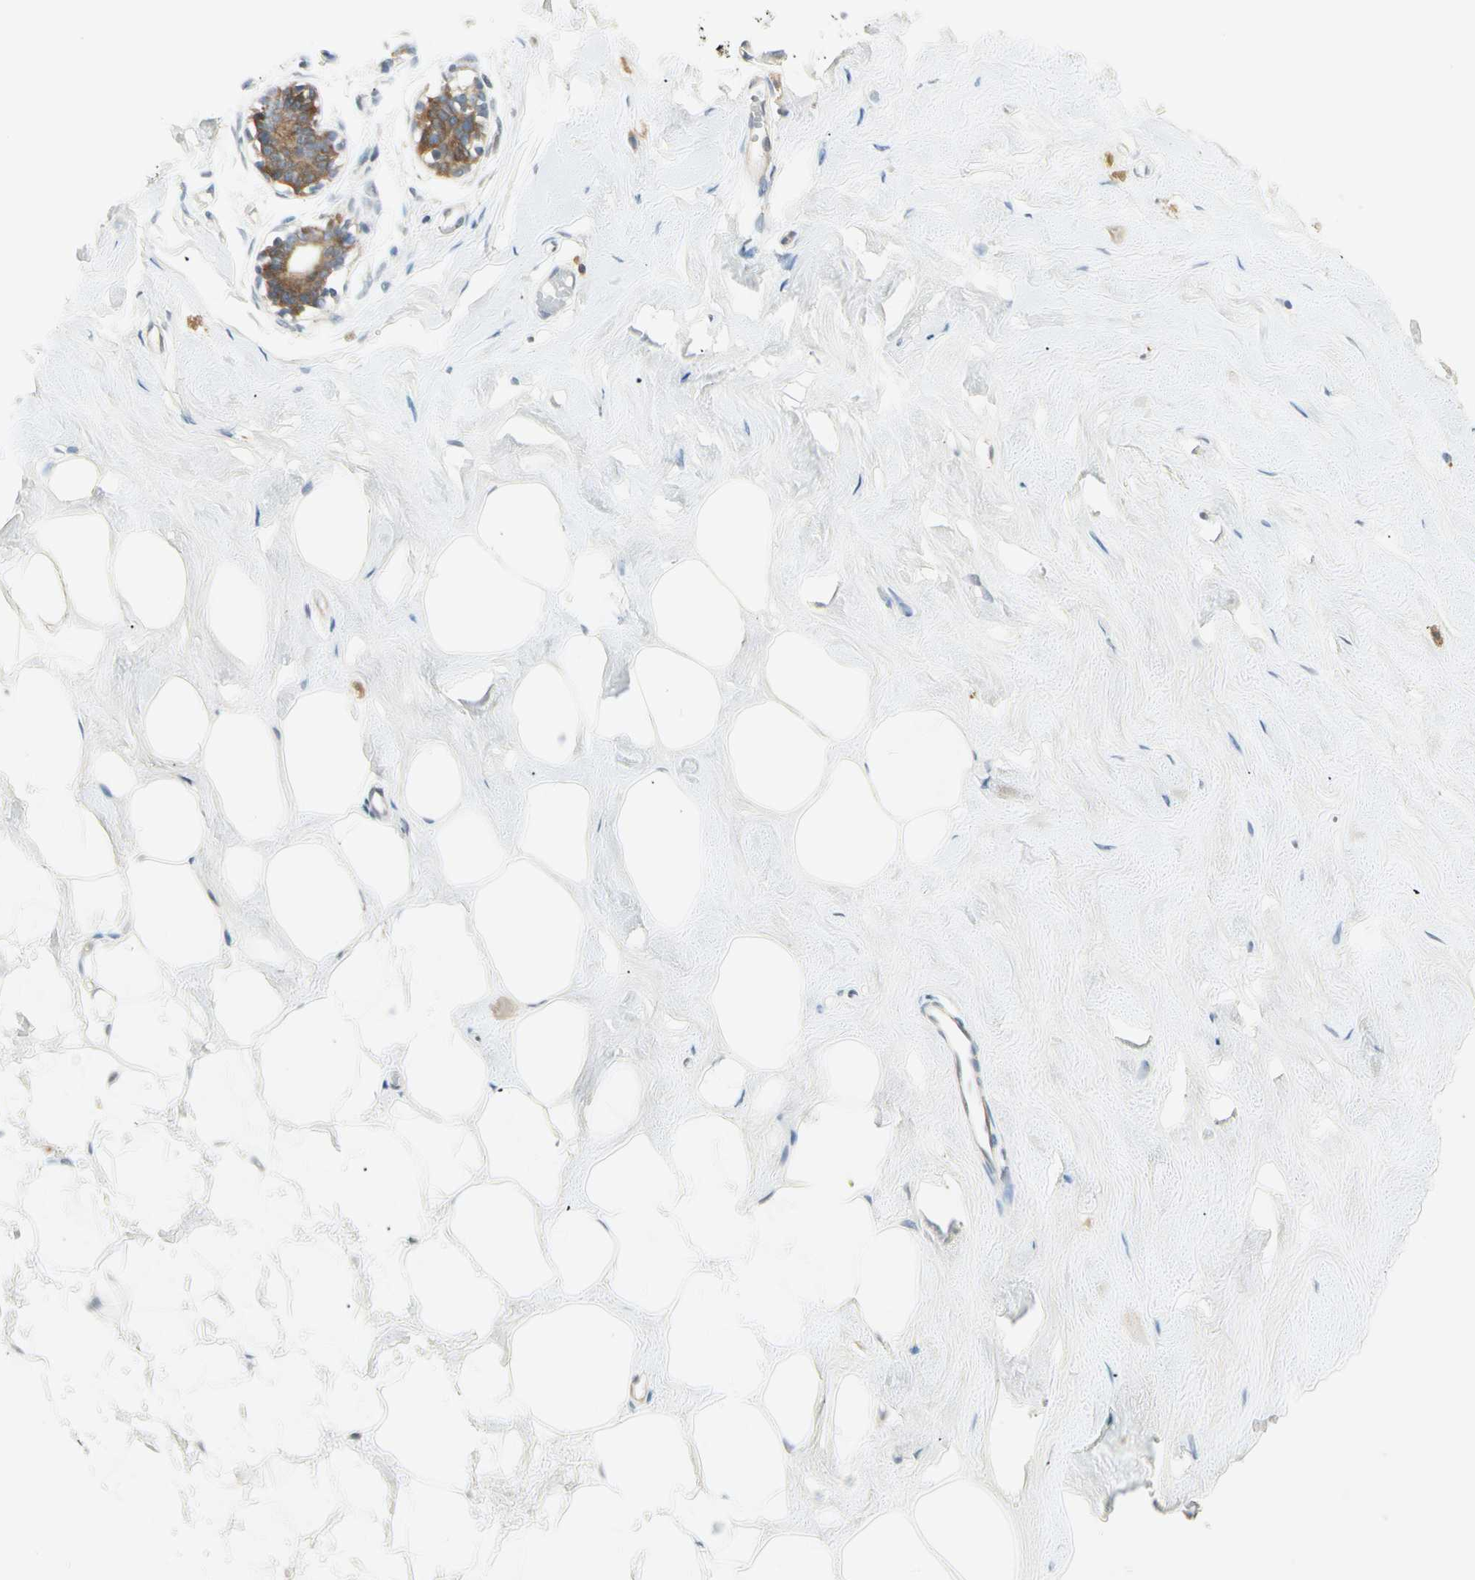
{"staining": {"intensity": "negative", "quantity": "none", "location": "none"}, "tissue": "breast", "cell_type": "Adipocytes", "image_type": "normal", "snomed": [{"axis": "morphology", "description": "Normal tissue, NOS"}, {"axis": "topography", "description": "Breast"}], "caption": "Protein analysis of normal breast demonstrates no significant expression in adipocytes.", "gene": "IL1R1", "patient": {"sex": "female", "age": 23}}